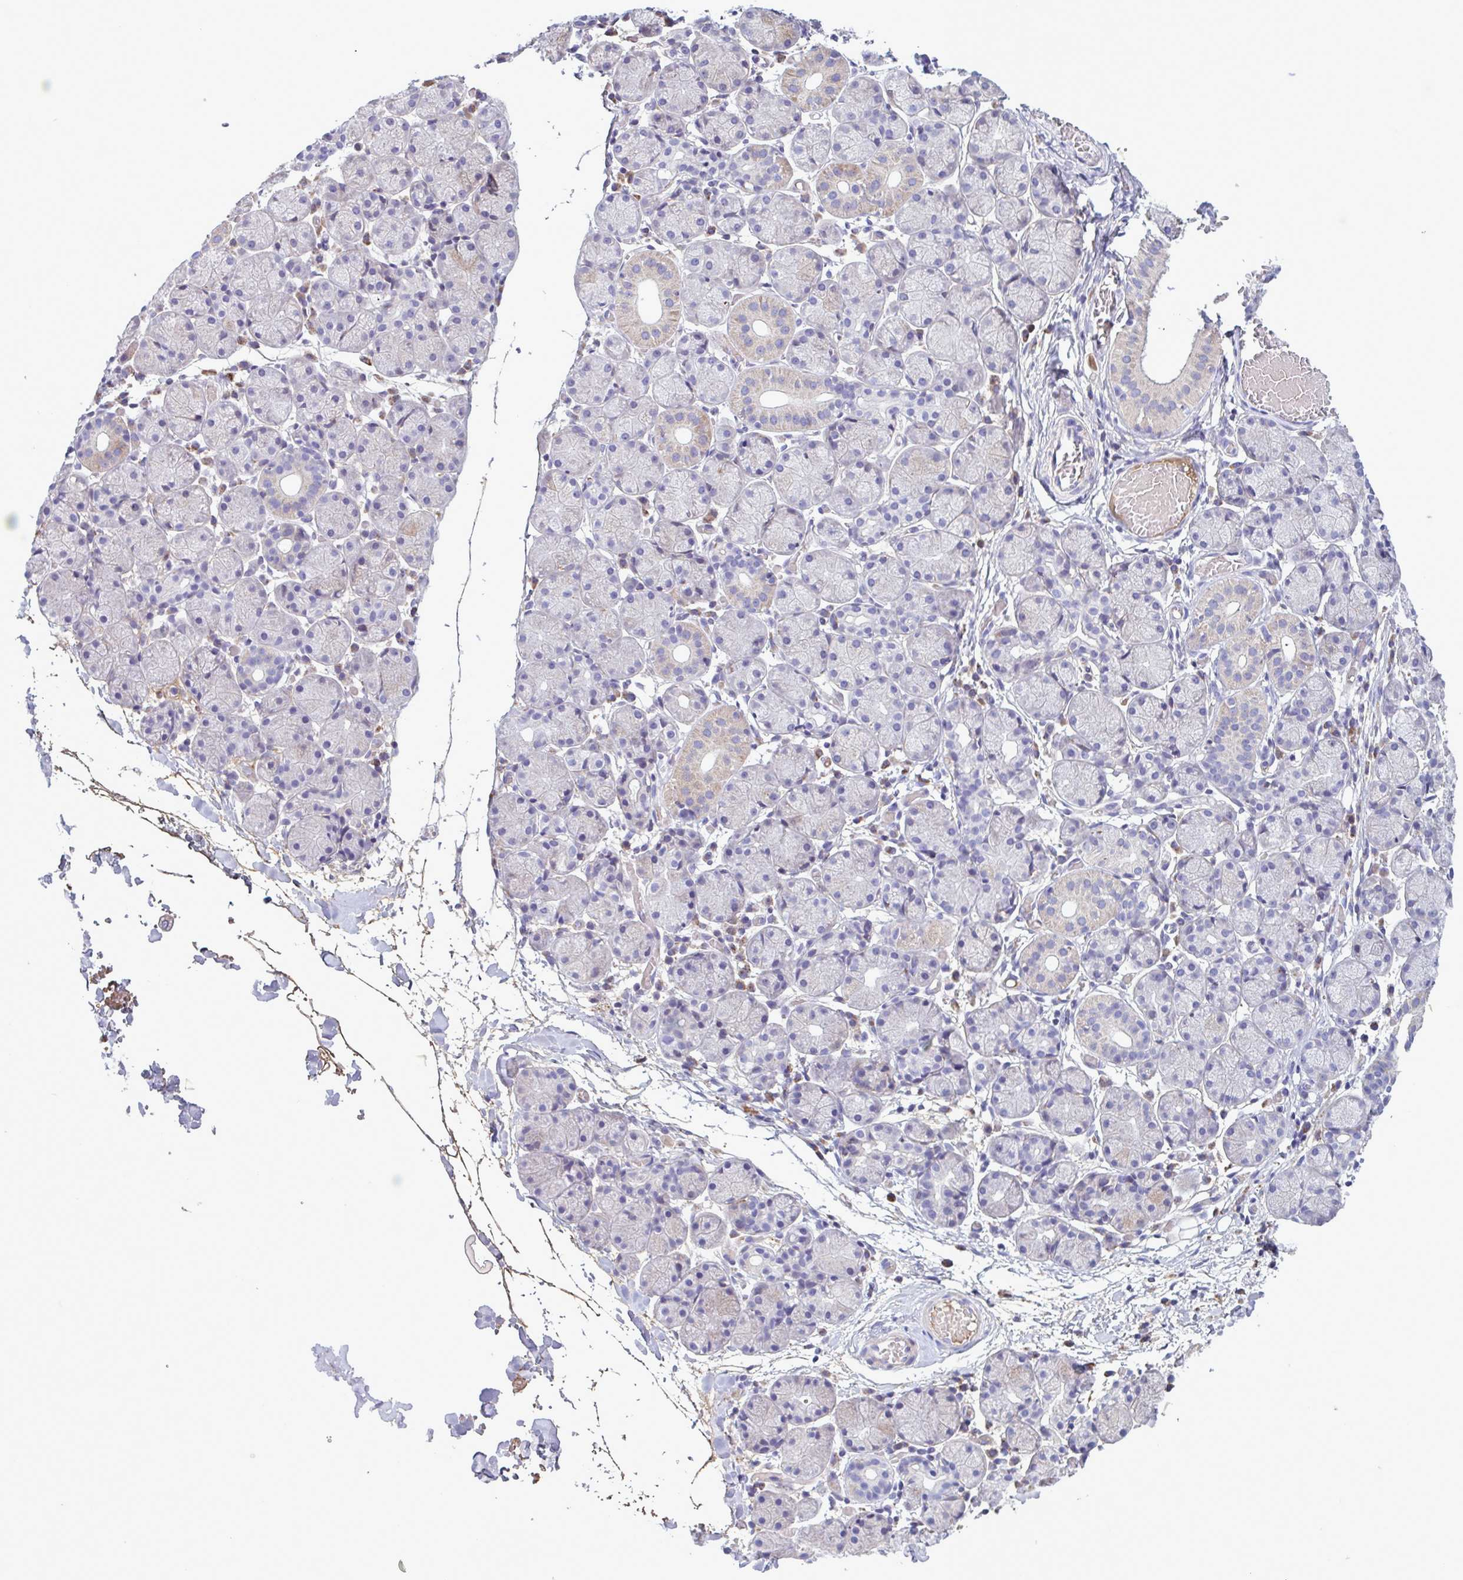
{"staining": {"intensity": "weak", "quantity": "<25%", "location": "cytoplasmic/membranous"}, "tissue": "salivary gland", "cell_type": "Glandular cells", "image_type": "normal", "snomed": [{"axis": "morphology", "description": "Normal tissue, NOS"}, {"axis": "topography", "description": "Salivary gland"}], "caption": "This is an immunohistochemistry (IHC) photomicrograph of normal salivary gland. There is no expression in glandular cells.", "gene": "F13B", "patient": {"sex": "female", "age": 24}}